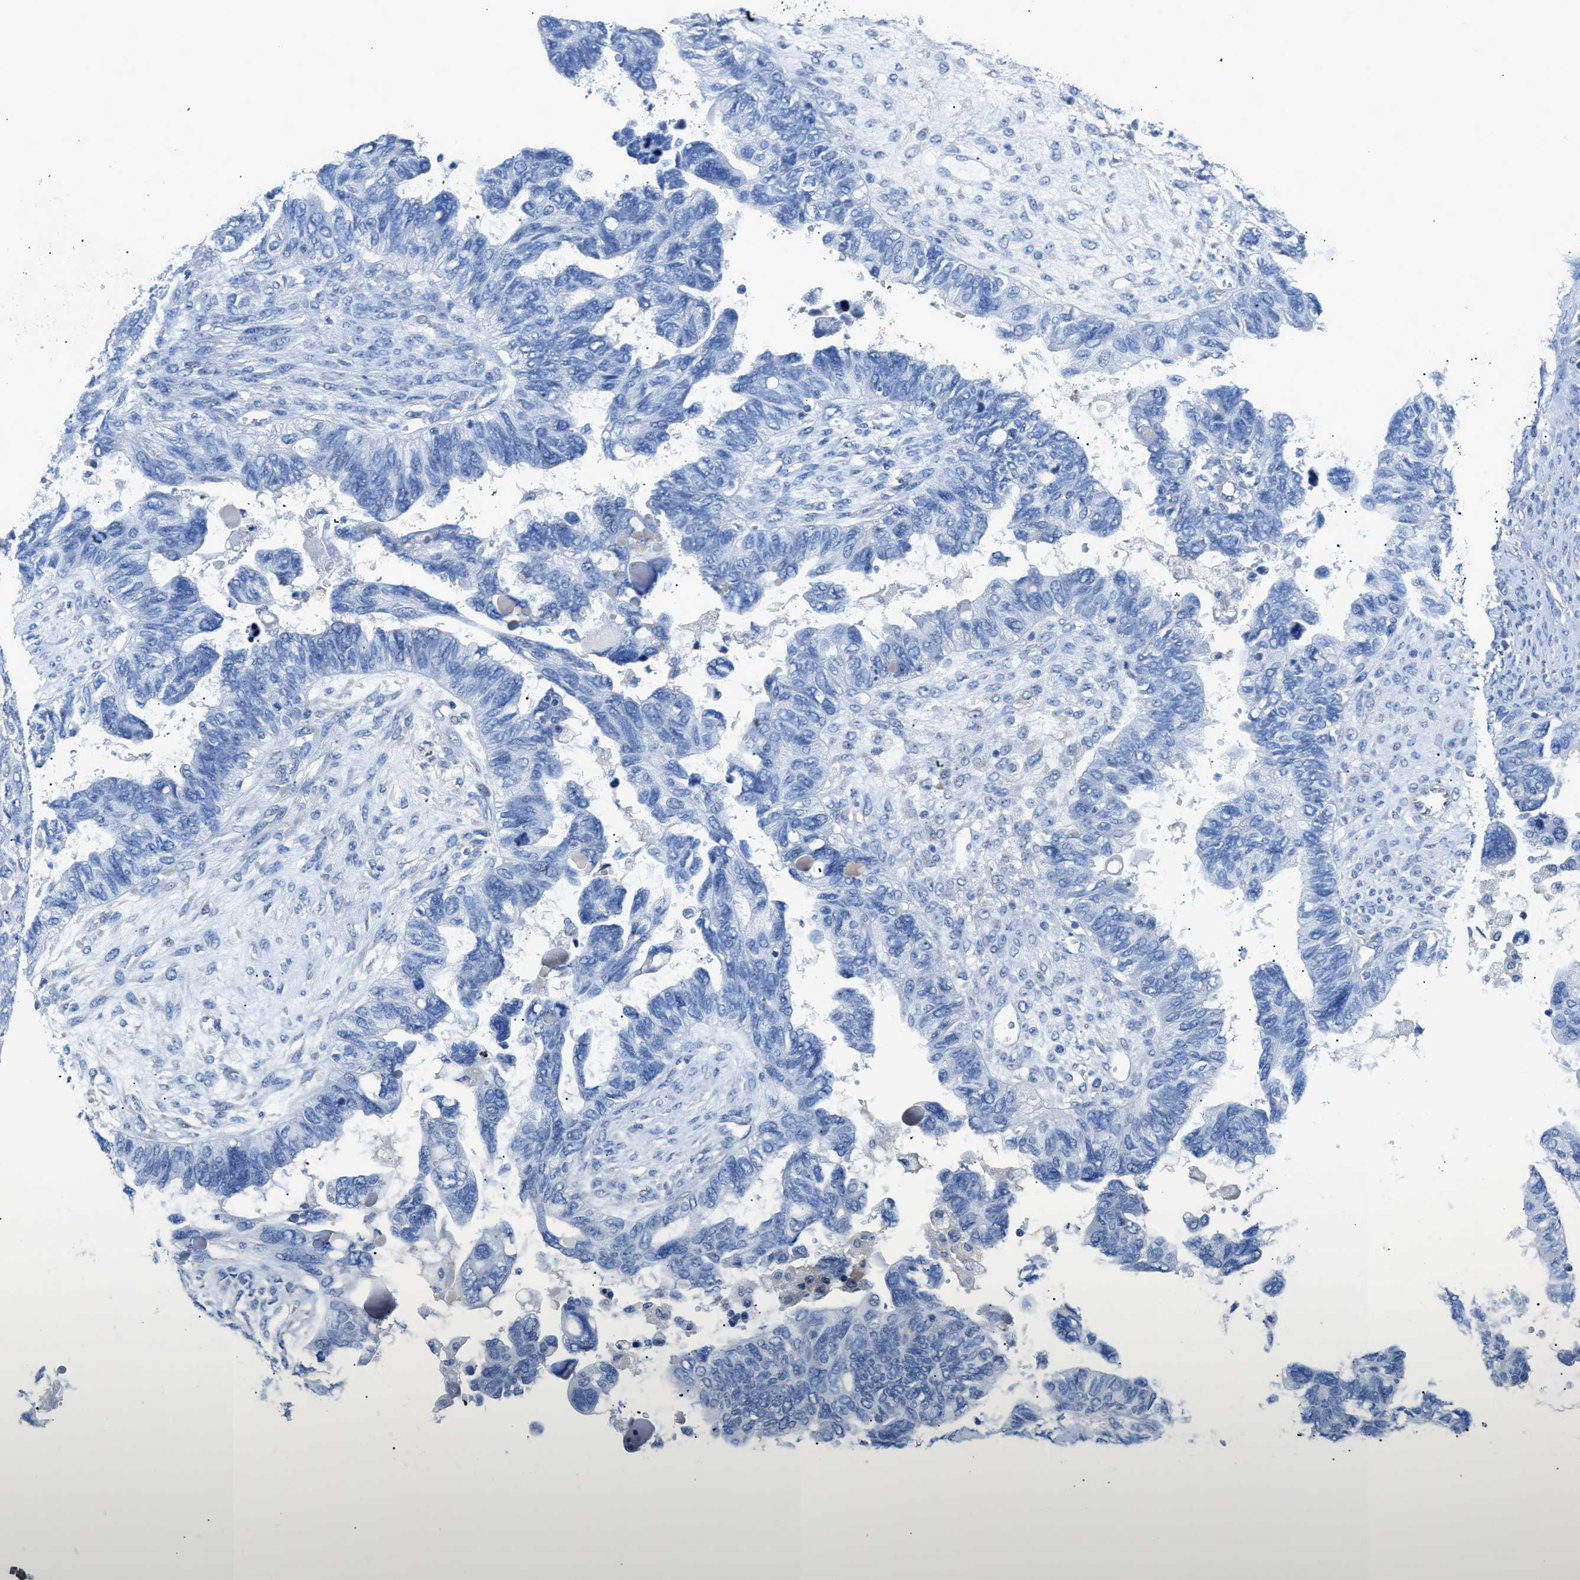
{"staining": {"intensity": "negative", "quantity": "none", "location": "none"}, "tissue": "ovarian cancer", "cell_type": "Tumor cells", "image_type": "cancer", "snomed": [{"axis": "morphology", "description": "Cystadenocarcinoma, serous, NOS"}, {"axis": "topography", "description": "Ovary"}], "caption": "A histopathology image of ovarian cancer (serous cystadenocarcinoma) stained for a protein reveals no brown staining in tumor cells. (DAB IHC with hematoxylin counter stain).", "gene": "ITPR1", "patient": {"sex": "female", "age": 79}}